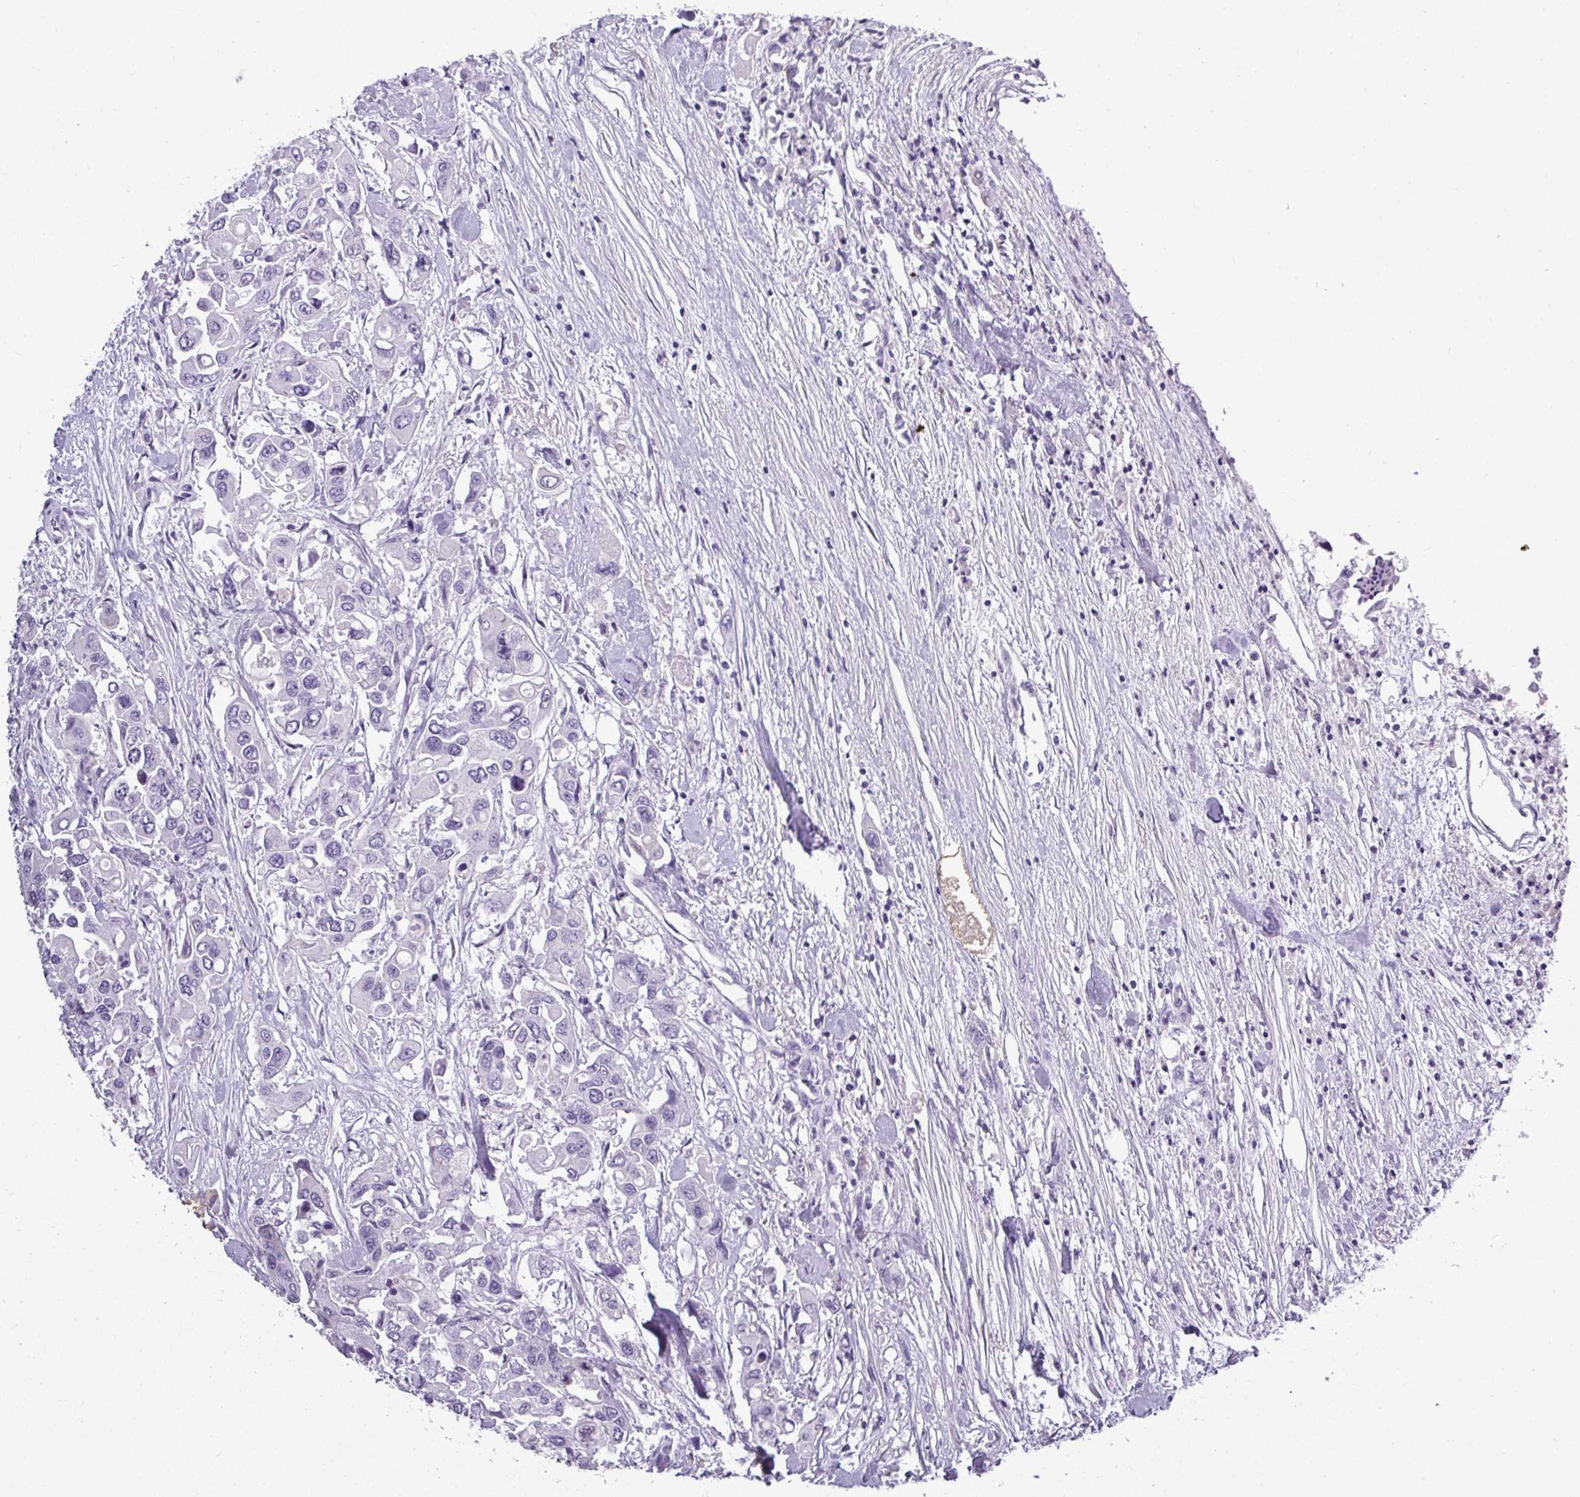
{"staining": {"intensity": "negative", "quantity": "none", "location": "none"}, "tissue": "colorectal cancer", "cell_type": "Tumor cells", "image_type": "cancer", "snomed": [{"axis": "morphology", "description": "Adenocarcinoma, NOS"}, {"axis": "topography", "description": "Colon"}], "caption": "Tumor cells show no significant staining in colorectal cancer.", "gene": "TMEM91", "patient": {"sex": "male", "age": 77}}